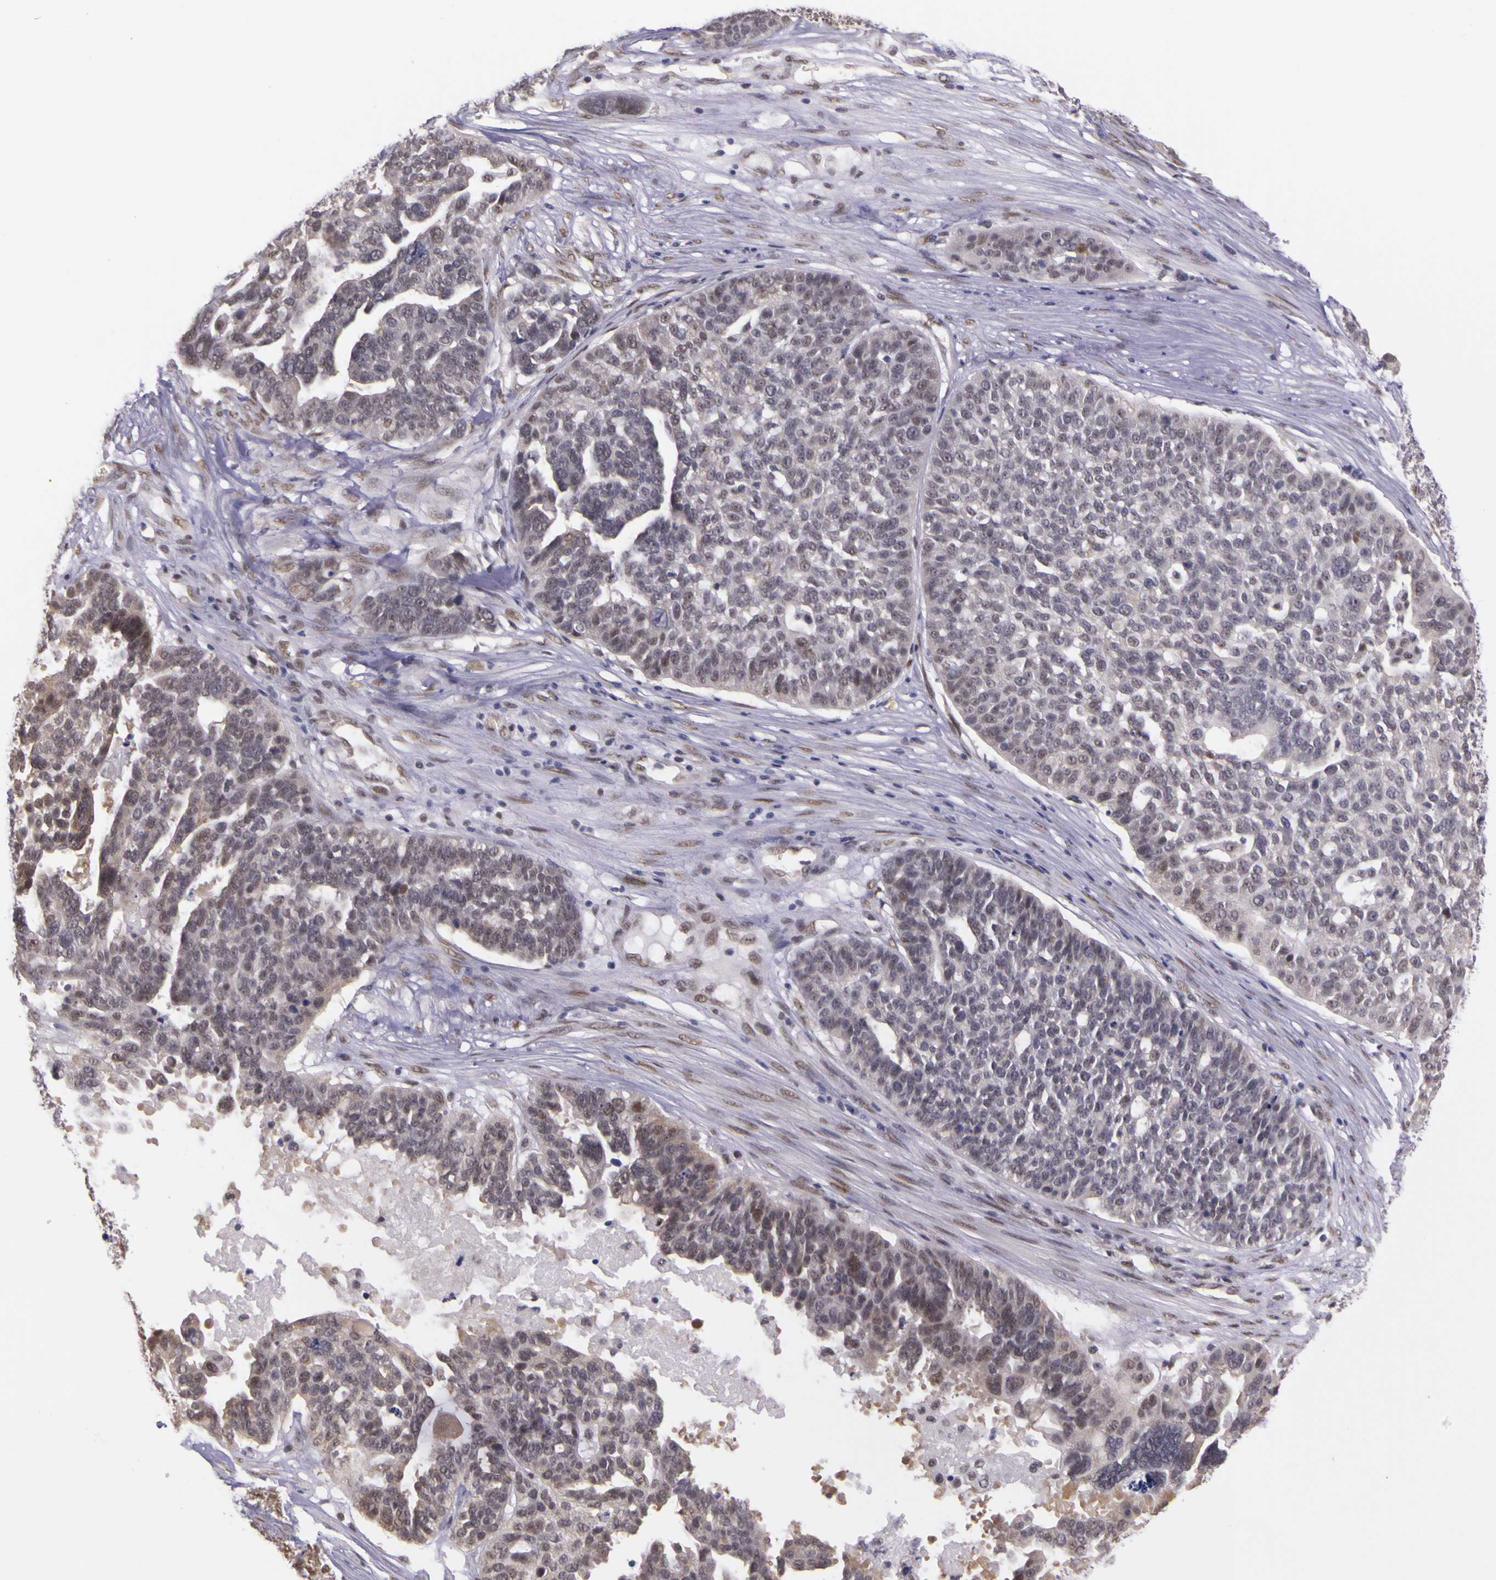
{"staining": {"intensity": "weak", "quantity": "25%-75%", "location": "nuclear"}, "tissue": "ovarian cancer", "cell_type": "Tumor cells", "image_type": "cancer", "snomed": [{"axis": "morphology", "description": "Cystadenocarcinoma, serous, NOS"}, {"axis": "topography", "description": "Ovary"}], "caption": "Serous cystadenocarcinoma (ovarian) was stained to show a protein in brown. There is low levels of weak nuclear positivity in about 25%-75% of tumor cells.", "gene": "WDR13", "patient": {"sex": "female", "age": 59}}